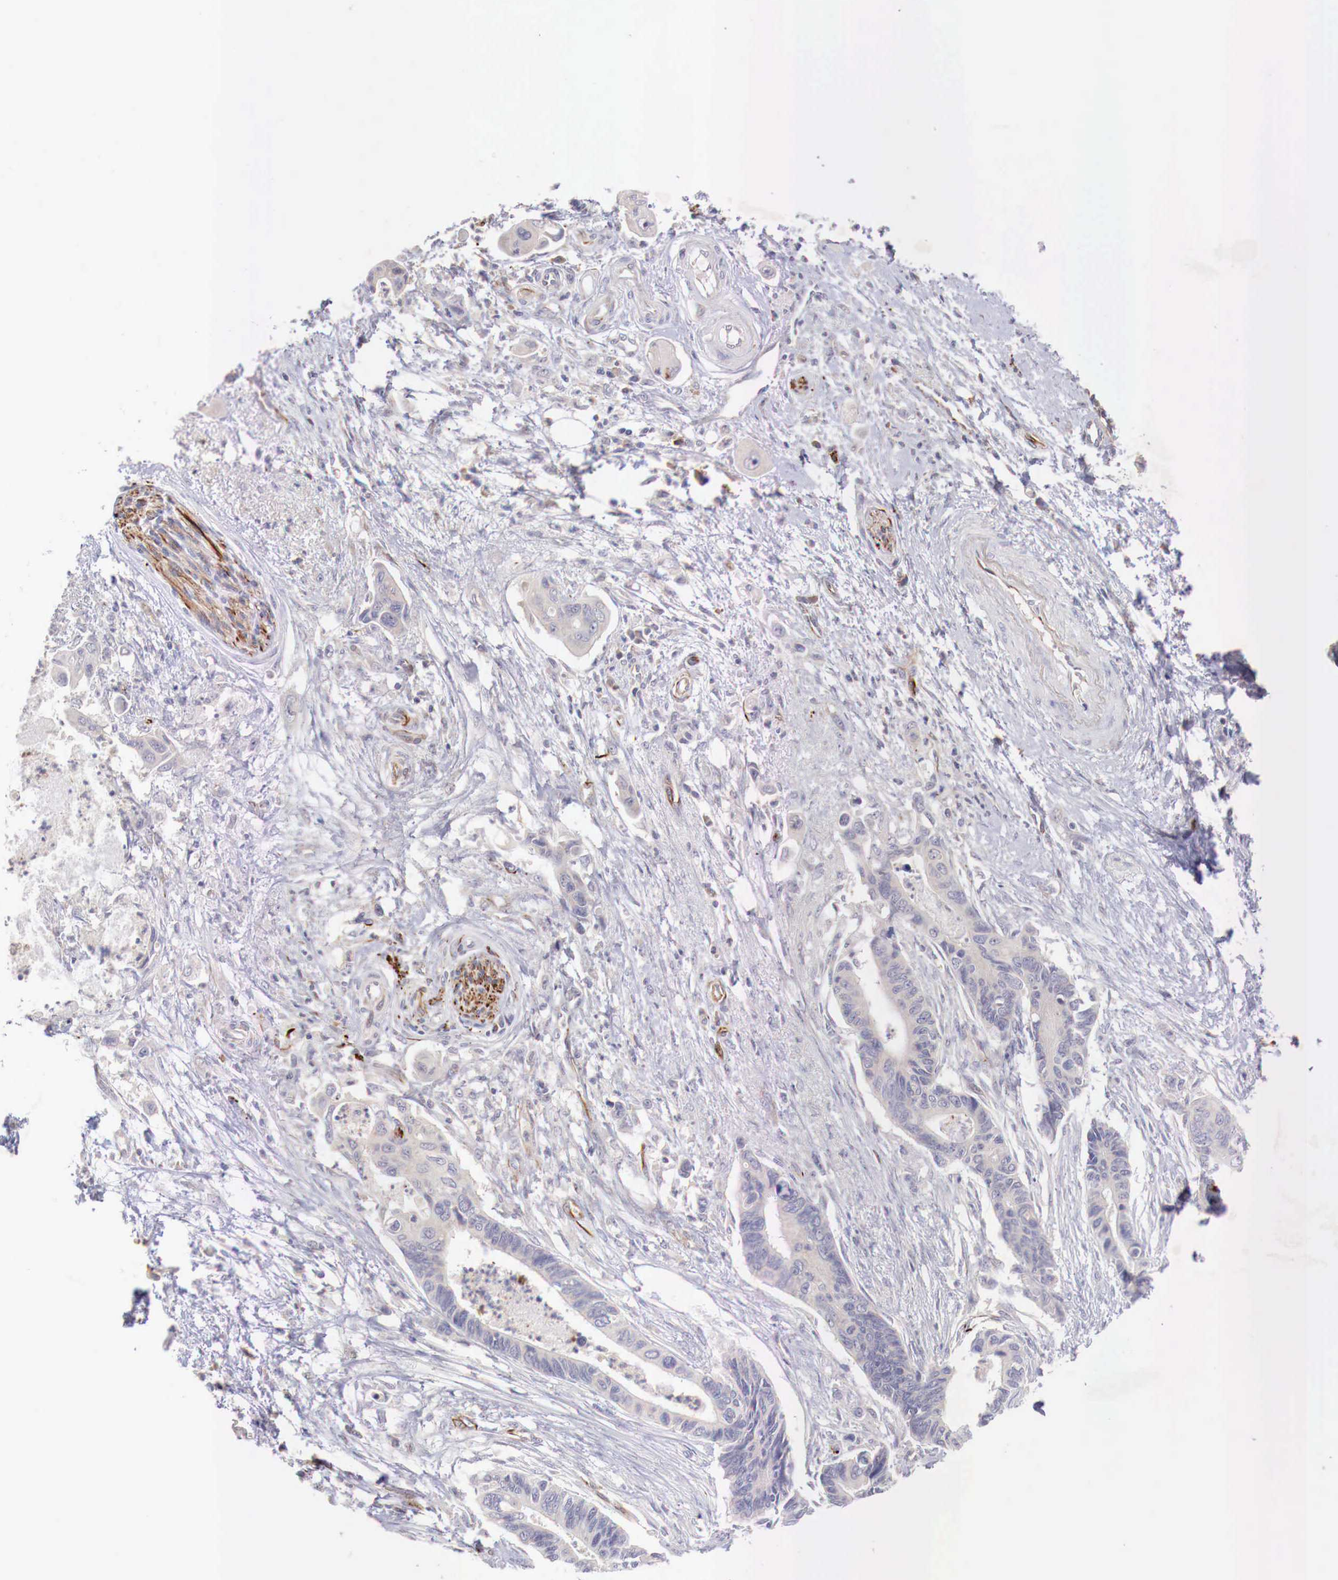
{"staining": {"intensity": "negative", "quantity": "none", "location": "none"}, "tissue": "pancreatic cancer", "cell_type": "Tumor cells", "image_type": "cancer", "snomed": [{"axis": "morphology", "description": "Adenocarcinoma, NOS"}, {"axis": "topography", "description": "Pancreas"}], "caption": "Photomicrograph shows no significant protein expression in tumor cells of pancreatic cancer (adenocarcinoma).", "gene": "WT1", "patient": {"sex": "female", "age": 70}}